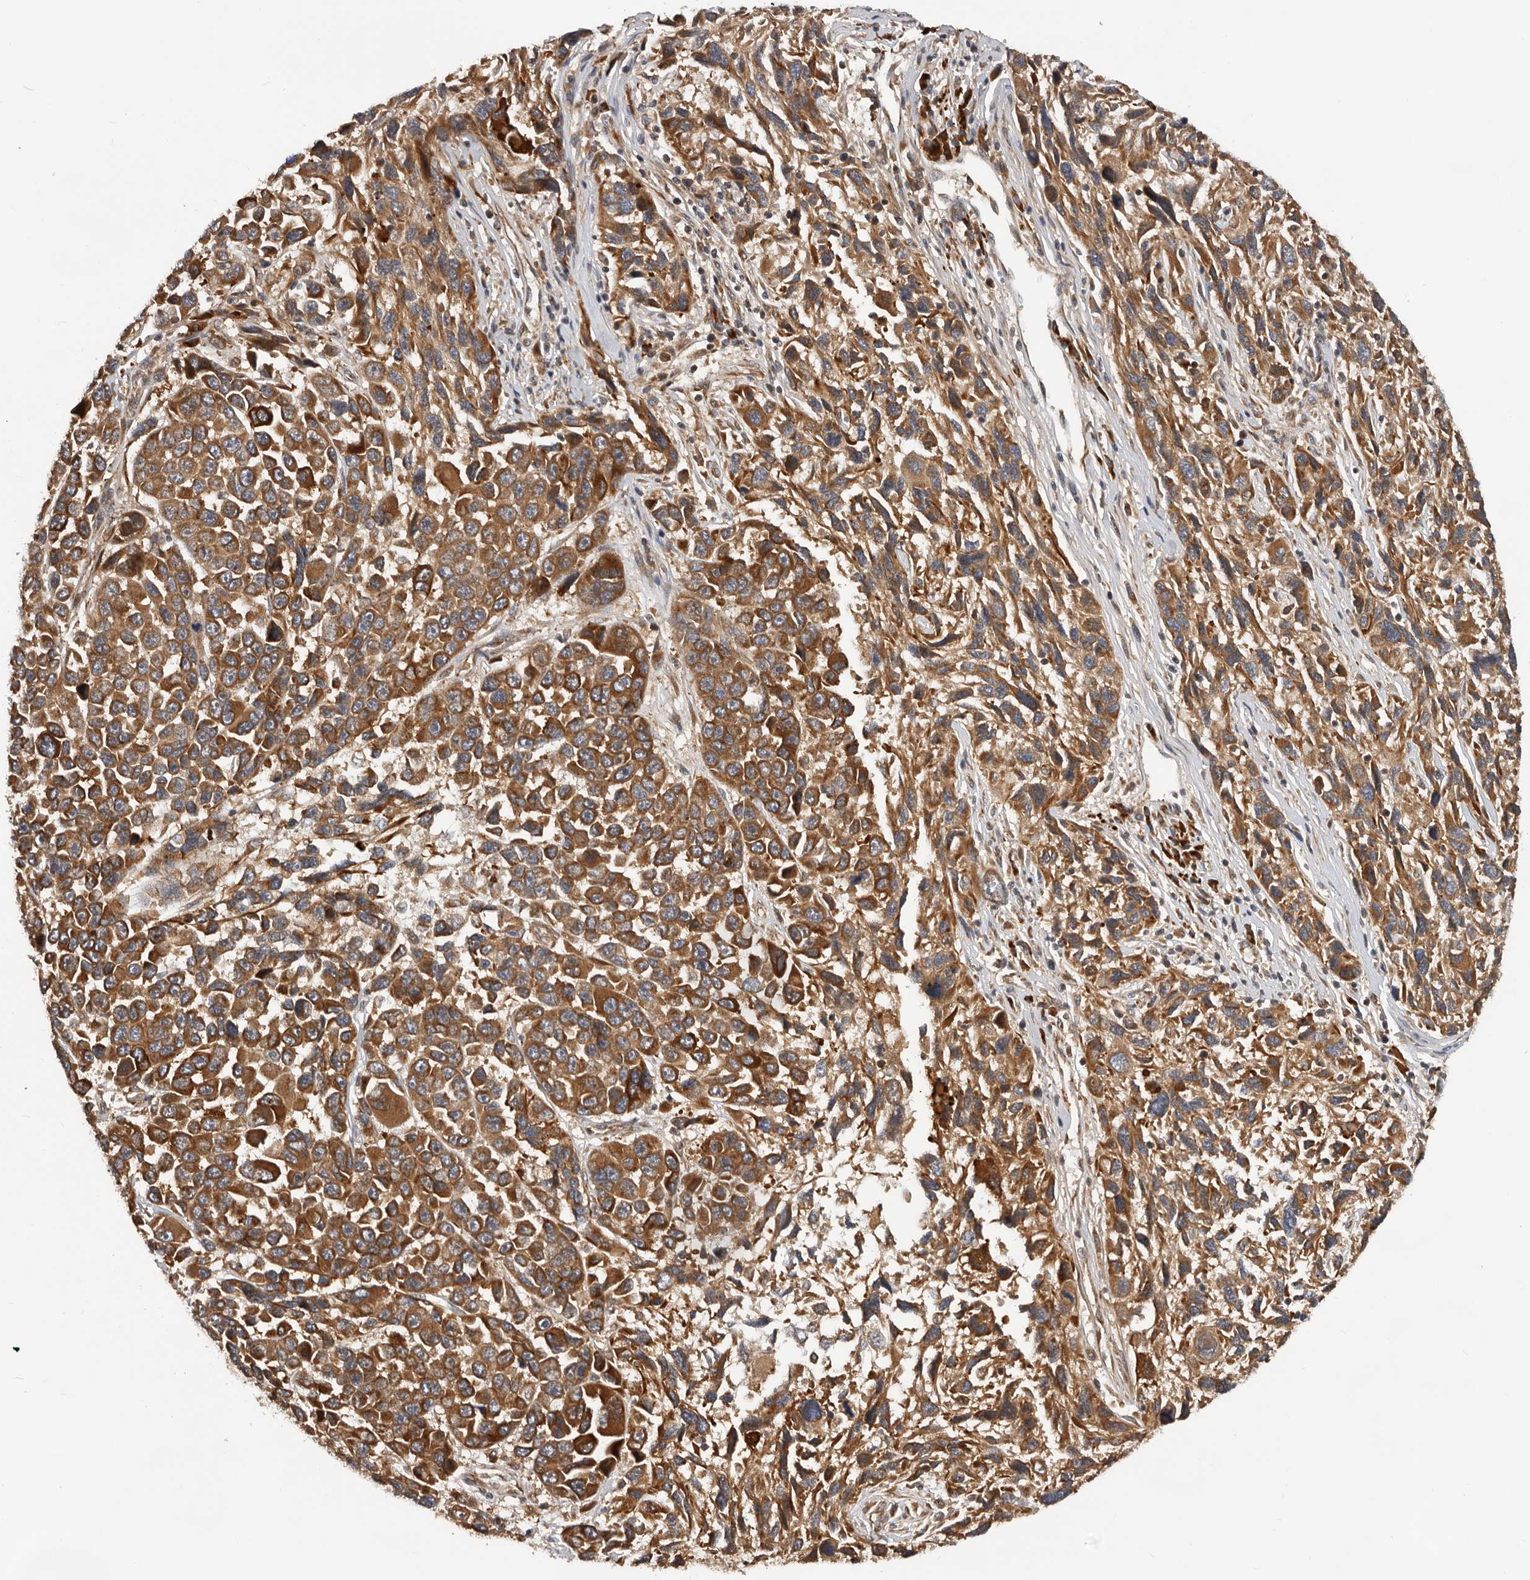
{"staining": {"intensity": "strong", "quantity": ">75%", "location": "cytoplasmic/membranous"}, "tissue": "melanoma", "cell_type": "Tumor cells", "image_type": "cancer", "snomed": [{"axis": "morphology", "description": "Malignant melanoma, NOS"}, {"axis": "topography", "description": "Skin"}], "caption": "Melanoma stained with immunohistochemistry displays strong cytoplasmic/membranous expression in approximately >75% of tumor cells.", "gene": "RNF157", "patient": {"sex": "male", "age": 53}}